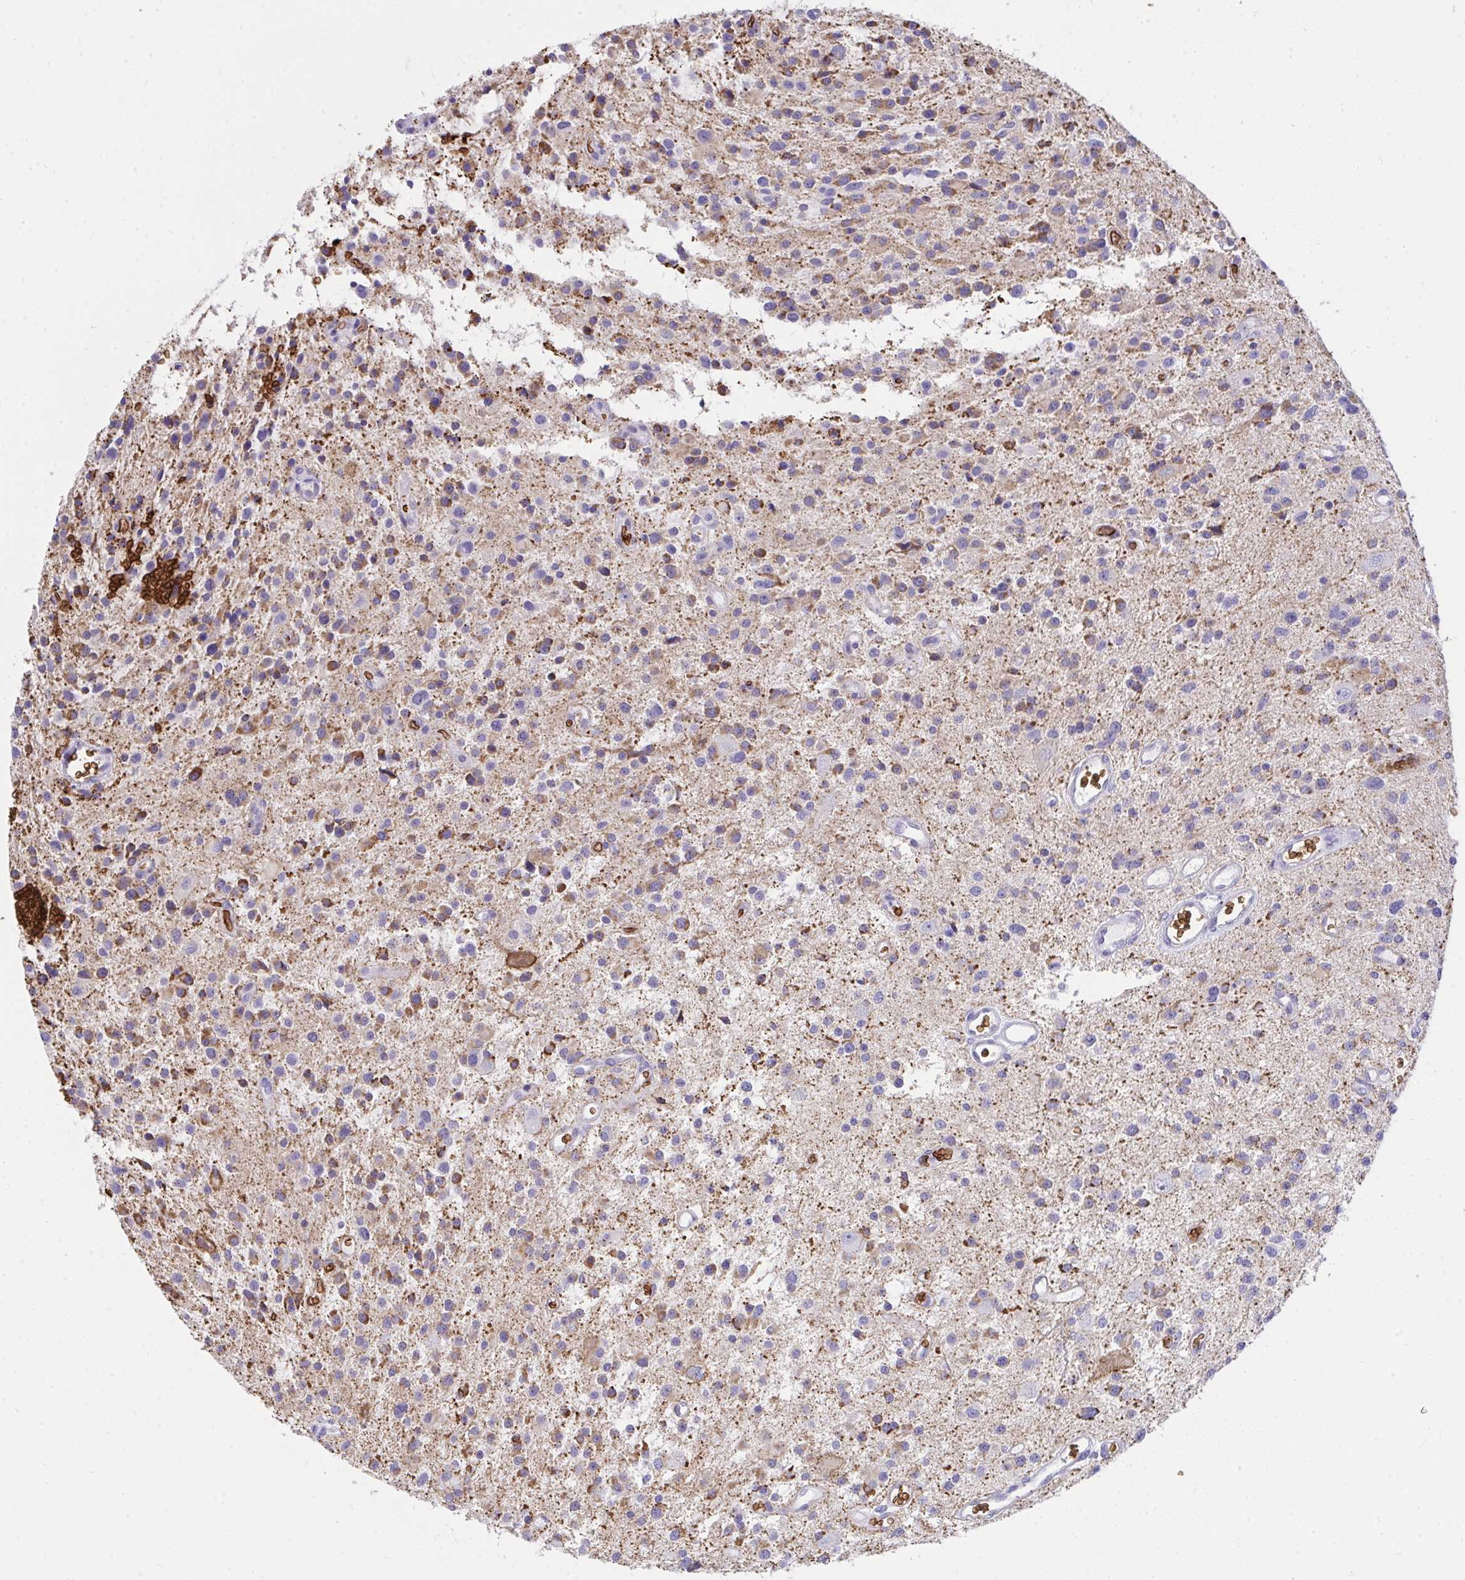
{"staining": {"intensity": "moderate", "quantity": "<25%", "location": "cytoplasmic/membranous"}, "tissue": "glioma", "cell_type": "Tumor cells", "image_type": "cancer", "snomed": [{"axis": "morphology", "description": "Glioma, malignant, Low grade"}, {"axis": "topography", "description": "Brain"}], "caption": "Immunohistochemical staining of human glioma exhibits low levels of moderate cytoplasmic/membranous protein staining in about <25% of tumor cells.", "gene": "ANK1", "patient": {"sex": "male", "age": 43}}